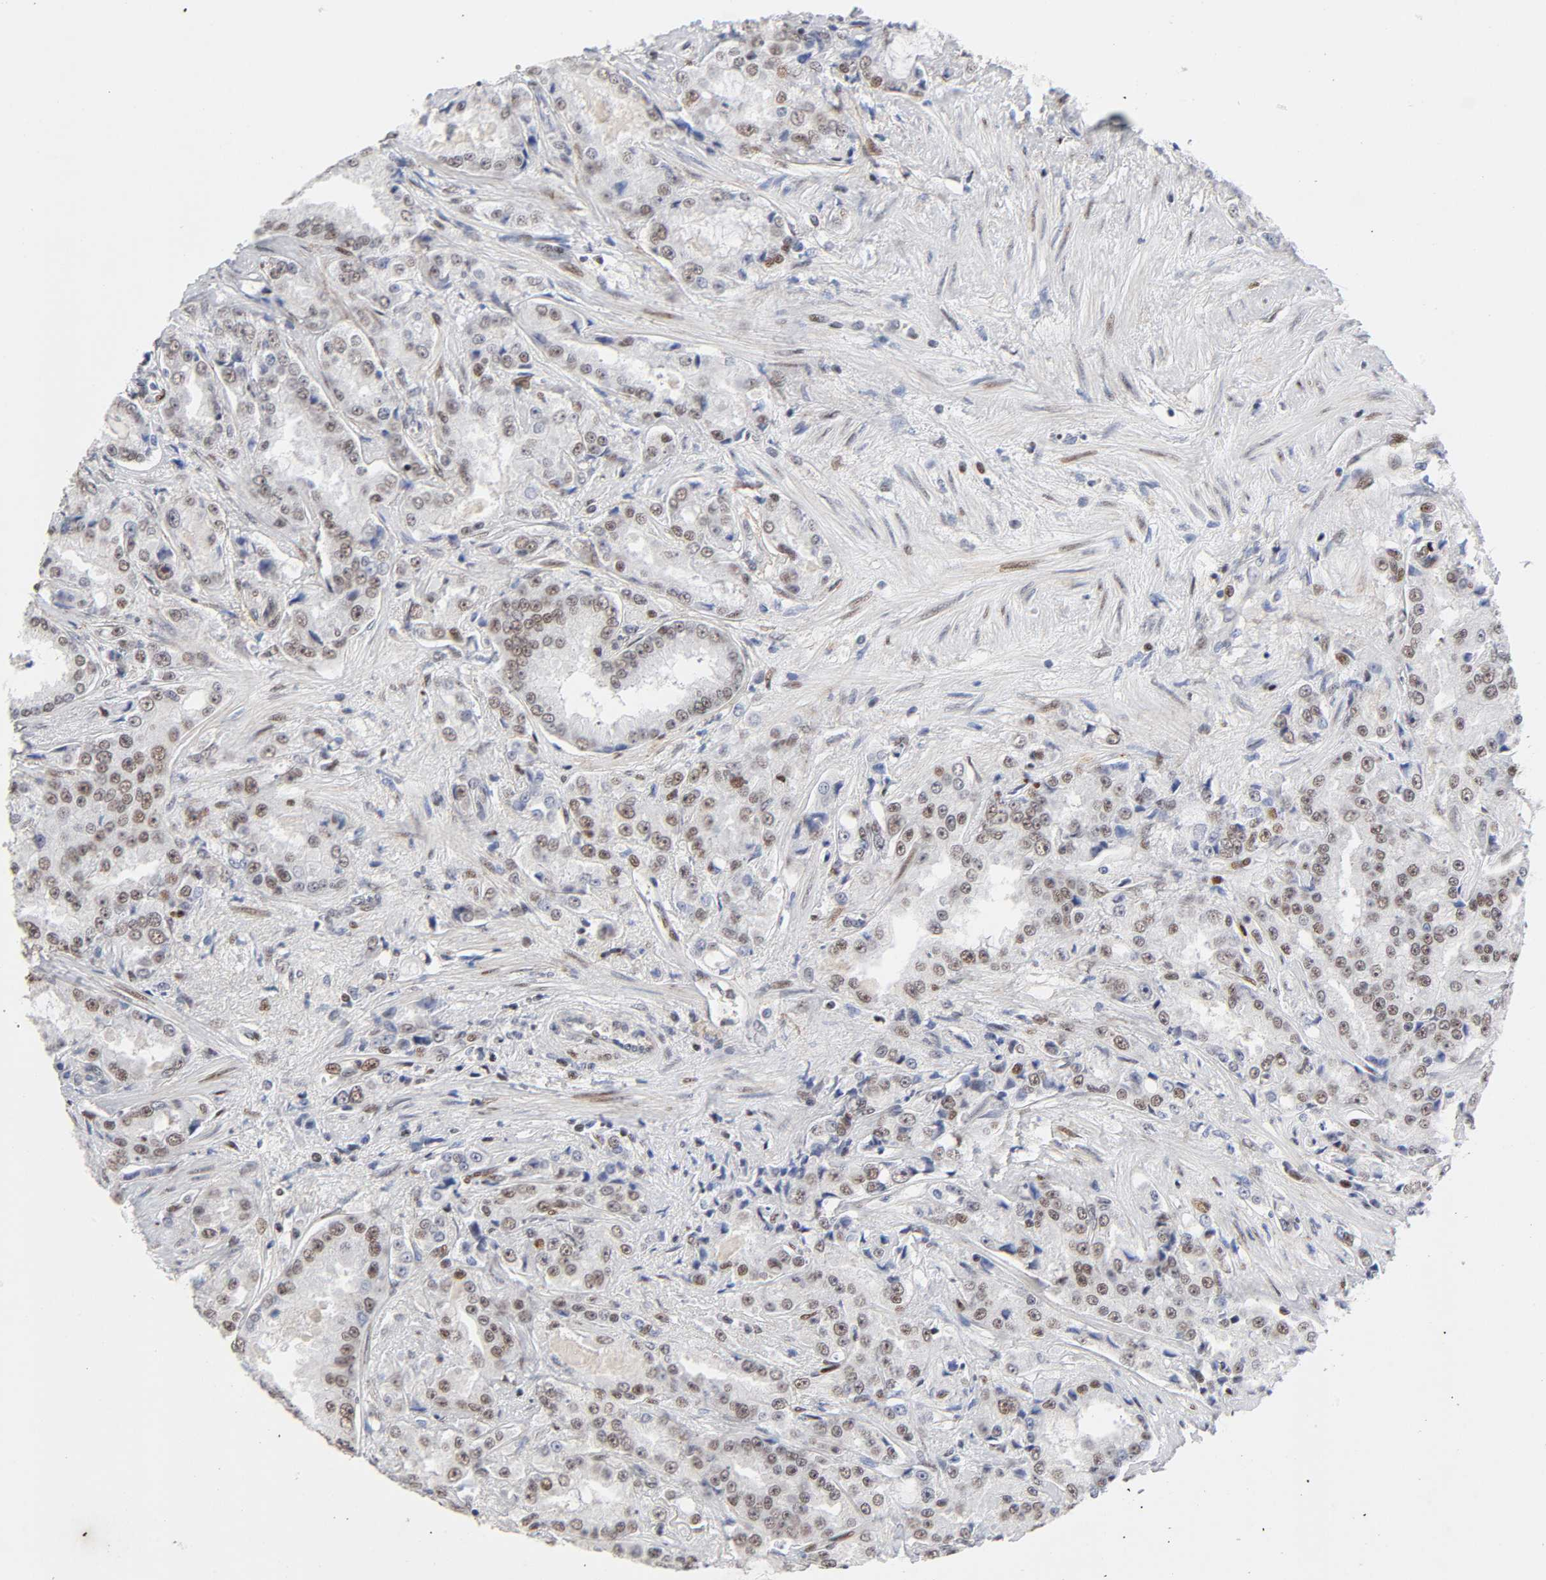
{"staining": {"intensity": "weak", "quantity": ">75%", "location": "nuclear"}, "tissue": "prostate cancer", "cell_type": "Tumor cells", "image_type": "cancer", "snomed": [{"axis": "morphology", "description": "Adenocarcinoma, High grade"}, {"axis": "topography", "description": "Prostate"}], "caption": "A photomicrograph showing weak nuclear positivity in approximately >75% of tumor cells in high-grade adenocarcinoma (prostate), as visualized by brown immunohistochemical staining.", "gene": "STK38", "patient": {"sex": "male", "age": 73}}